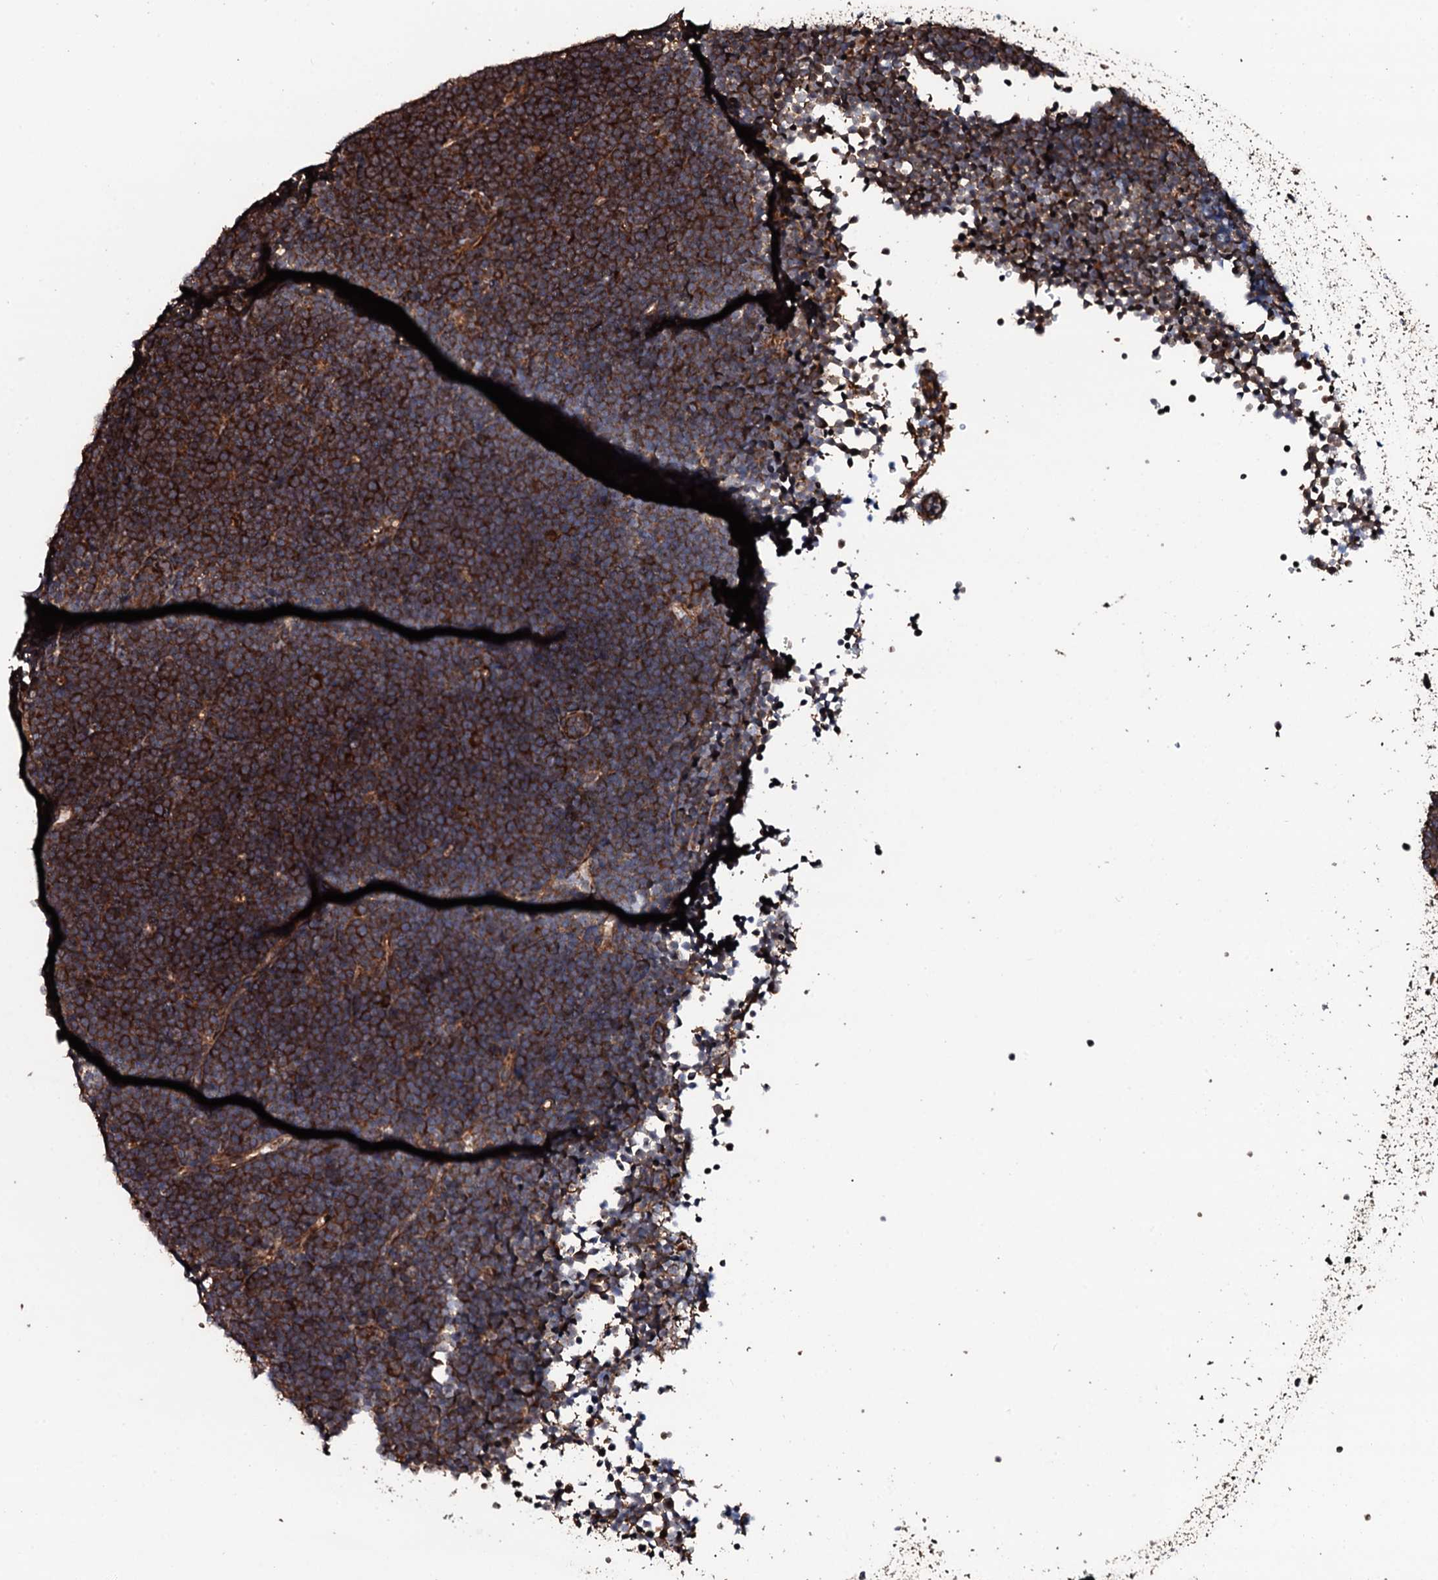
{"staining": {"intensity": "strong", "quantity": ">75%", "location": "cytoplasmic/membranous"}, "tissue": "lymphoma", "cell_type": "Tumor cells", "image_type": "cancer", "snomed": [{"axis": "morphology", "description": "Malignant lymphoma, non-Hodgkin's type, High grade"}, {"axis": "topography", "description": "Lymph node"}], "caption": "Human lymphoma stained for a protein (brown) demonstrates strong cytoplasmic/membranous positive positivity in about >75% of tumor cells.", "gene": "CKAP5", "patient": {"sex": "male", "age": 13}}